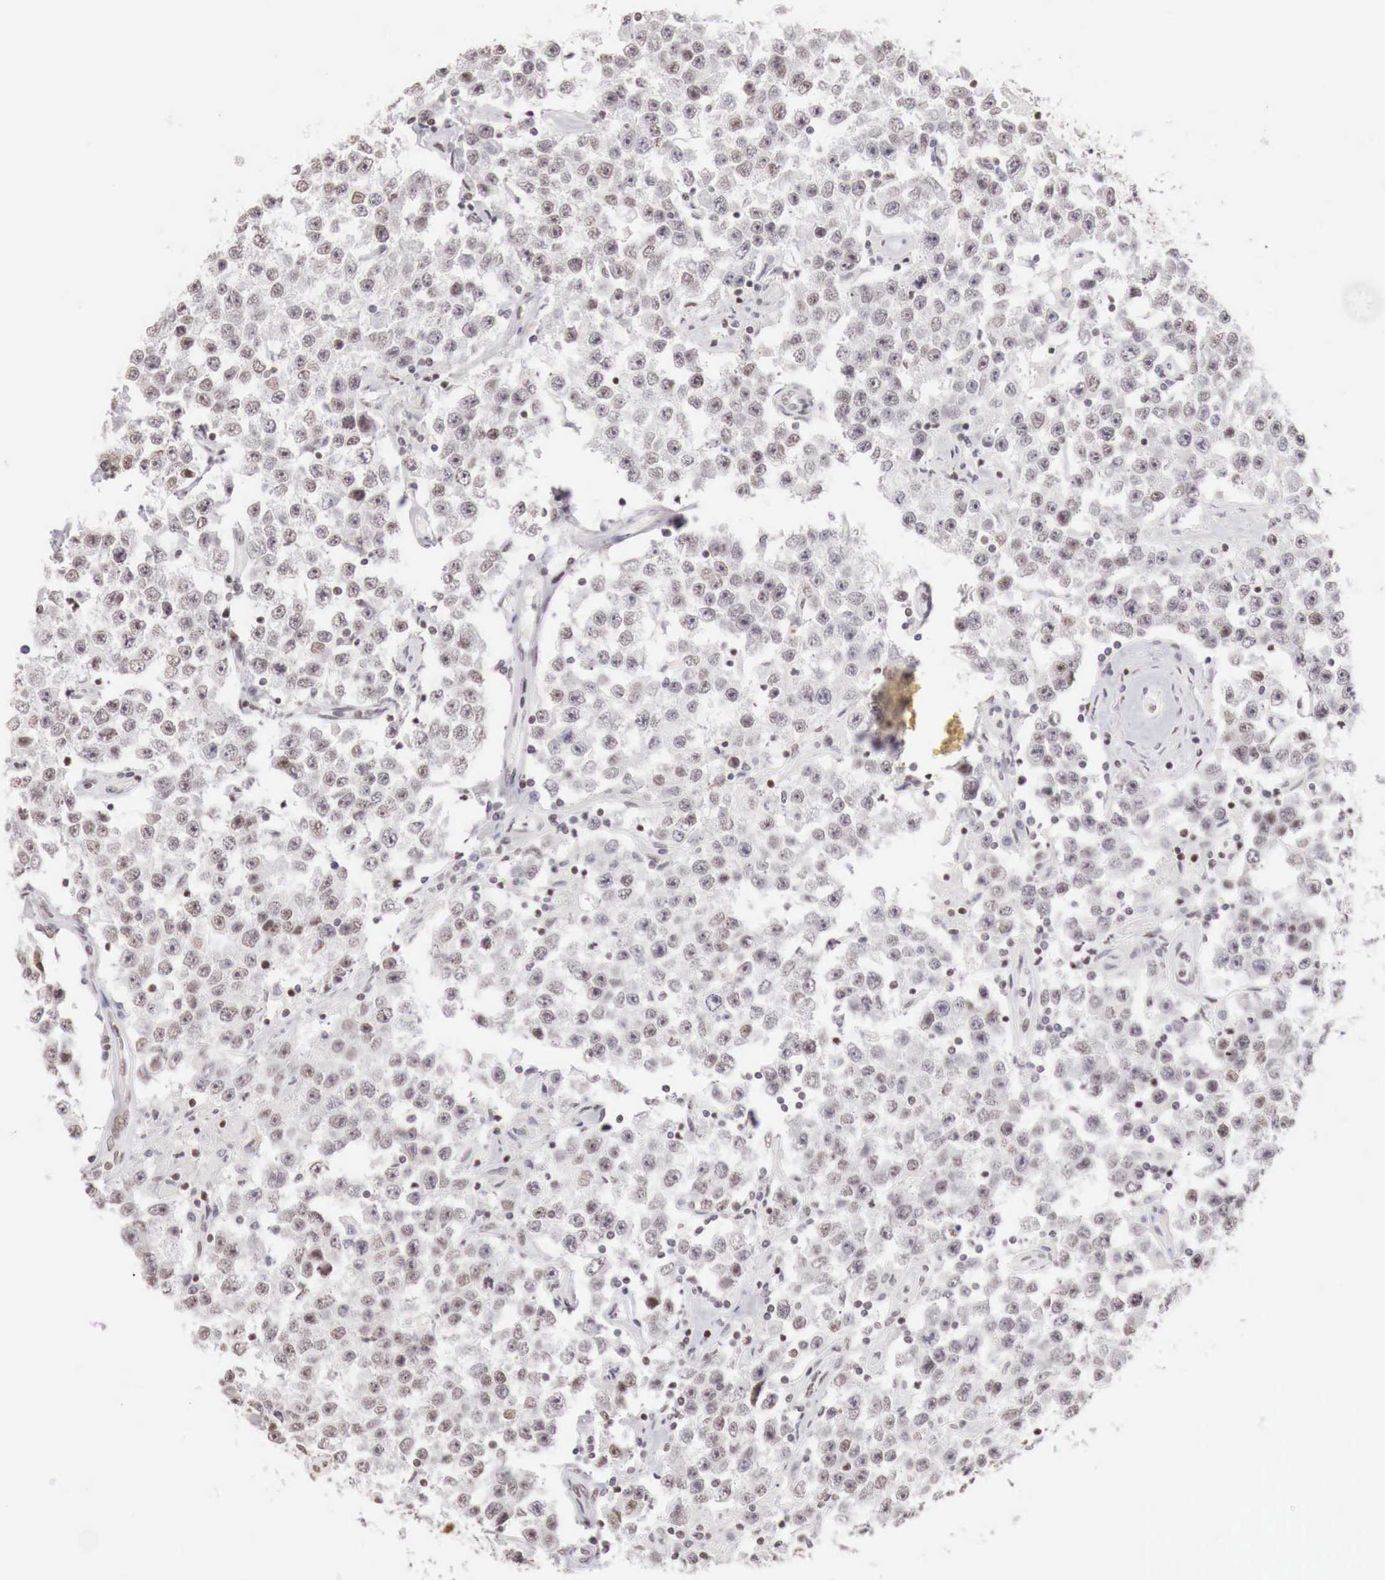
{"staining": {"intensity": "weak", "quantity": "25%-75%", "location": "nuclear"}, "tissue": "testis cancer", "cell_type": "Tumor cells", "image_type": "cancer", "snomed": [{"axis": "morphology", "description": "Seminoma, NOS"}, {"axis": "topography", "description": "Testis"}], "caption": "Tumor cells demonstrate weak nuclear expression in about 25%-75% of cells in seminoma (testis).", "gene": "PHF14", "patient": {"sex": "male", "age": 52}}